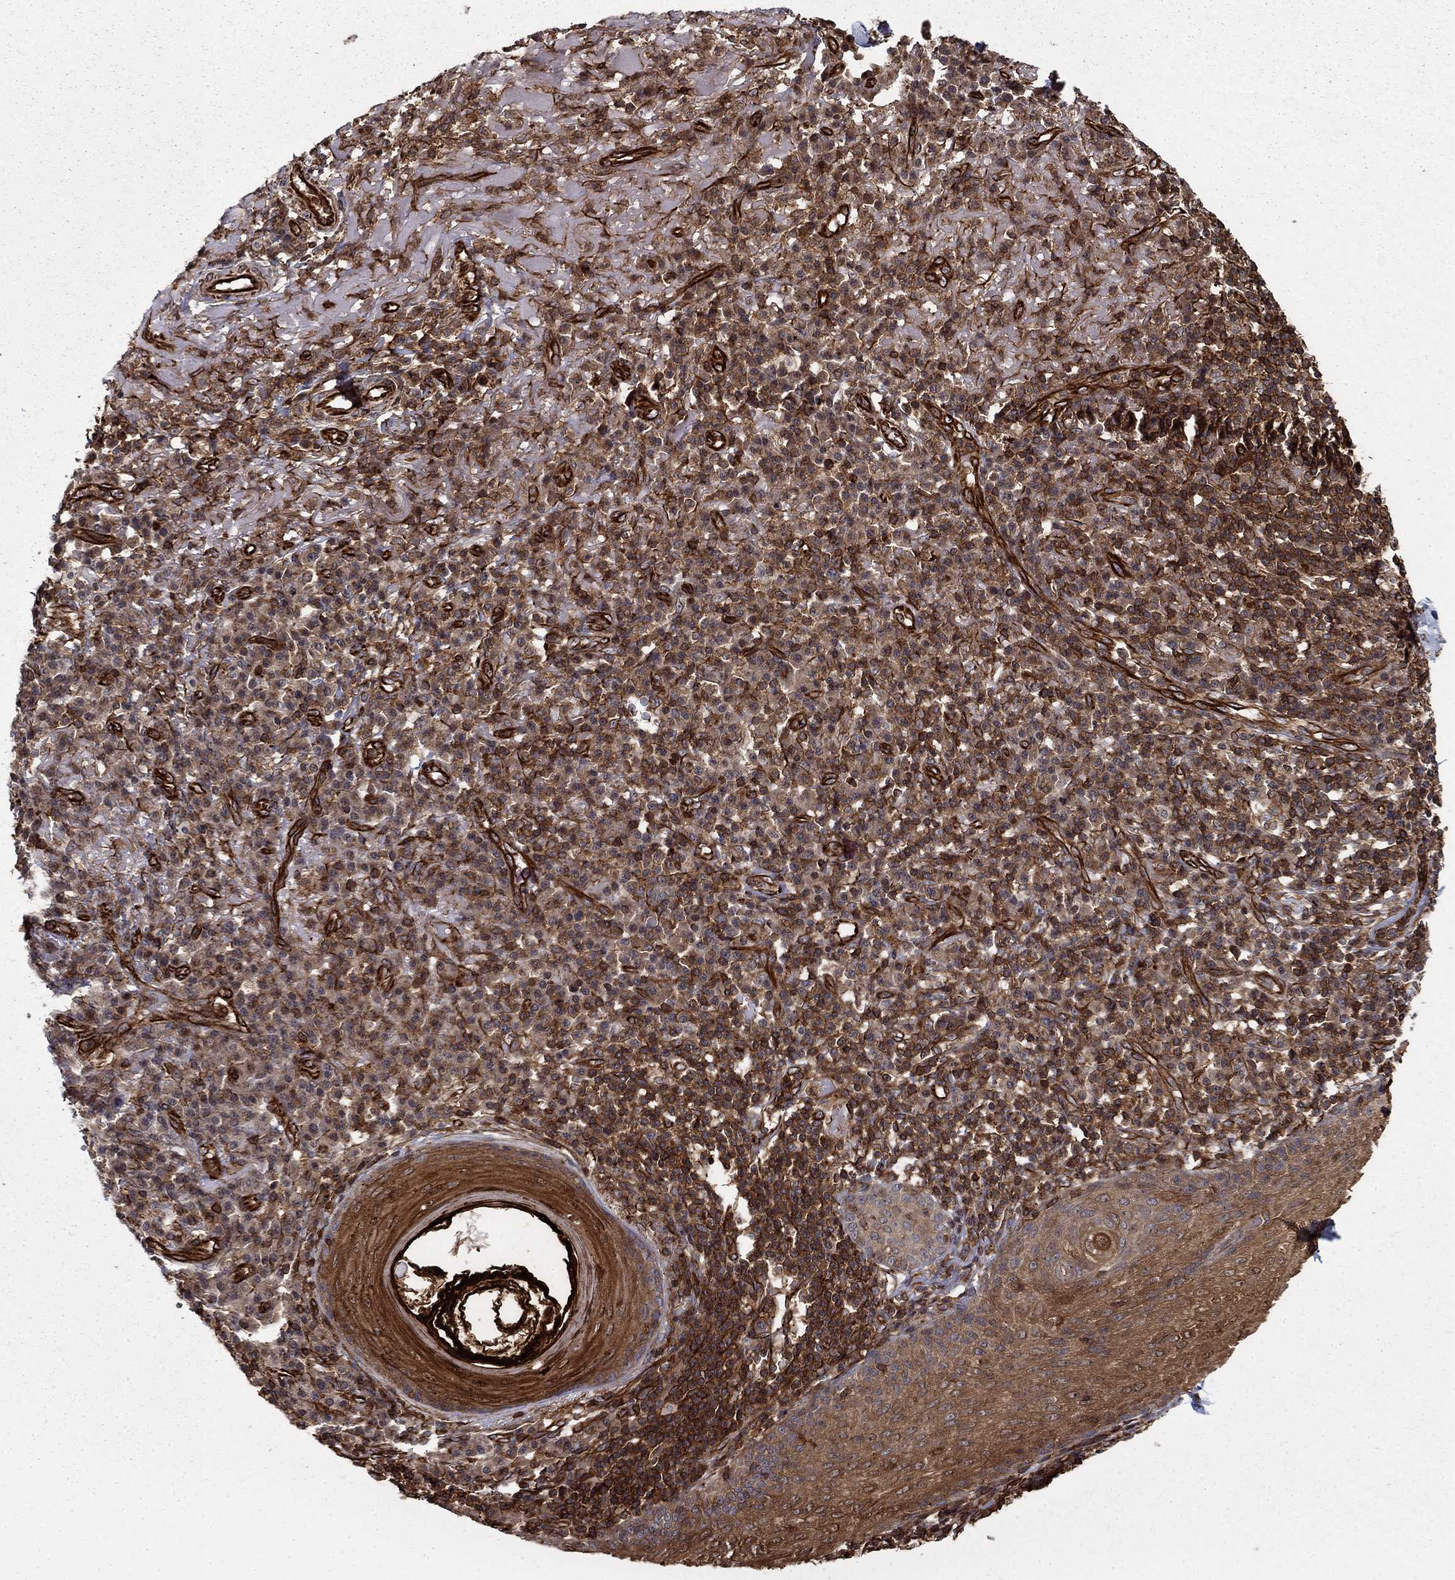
{"staining": {"intensity": "strong", "quantity": "25%-75%", "location": "cytoplasmic/membranous"}, "tissue": "skin cancer", "cell_type": "Tumor cells", "image_type": "cancer", "snomed": [{"axis": "morphology", "description": "Squamous cell carcinoma, NOS"}, {"axis": "topography", "description": "Skin"}], "caption": "Immunohistochemistry (IHC) micrograph of neoplastic tissue: human skin cancer (squamous cell carcinoma) stained using immunohistochemistry reveals high levels of strong protein expression localized specifically in the cytoplasmic/membranous of tumor cells, appearing as a cytoplasmic/membranous brown color.", "gene": "ADM", "patient": {"sex": "male", "age": 92}}